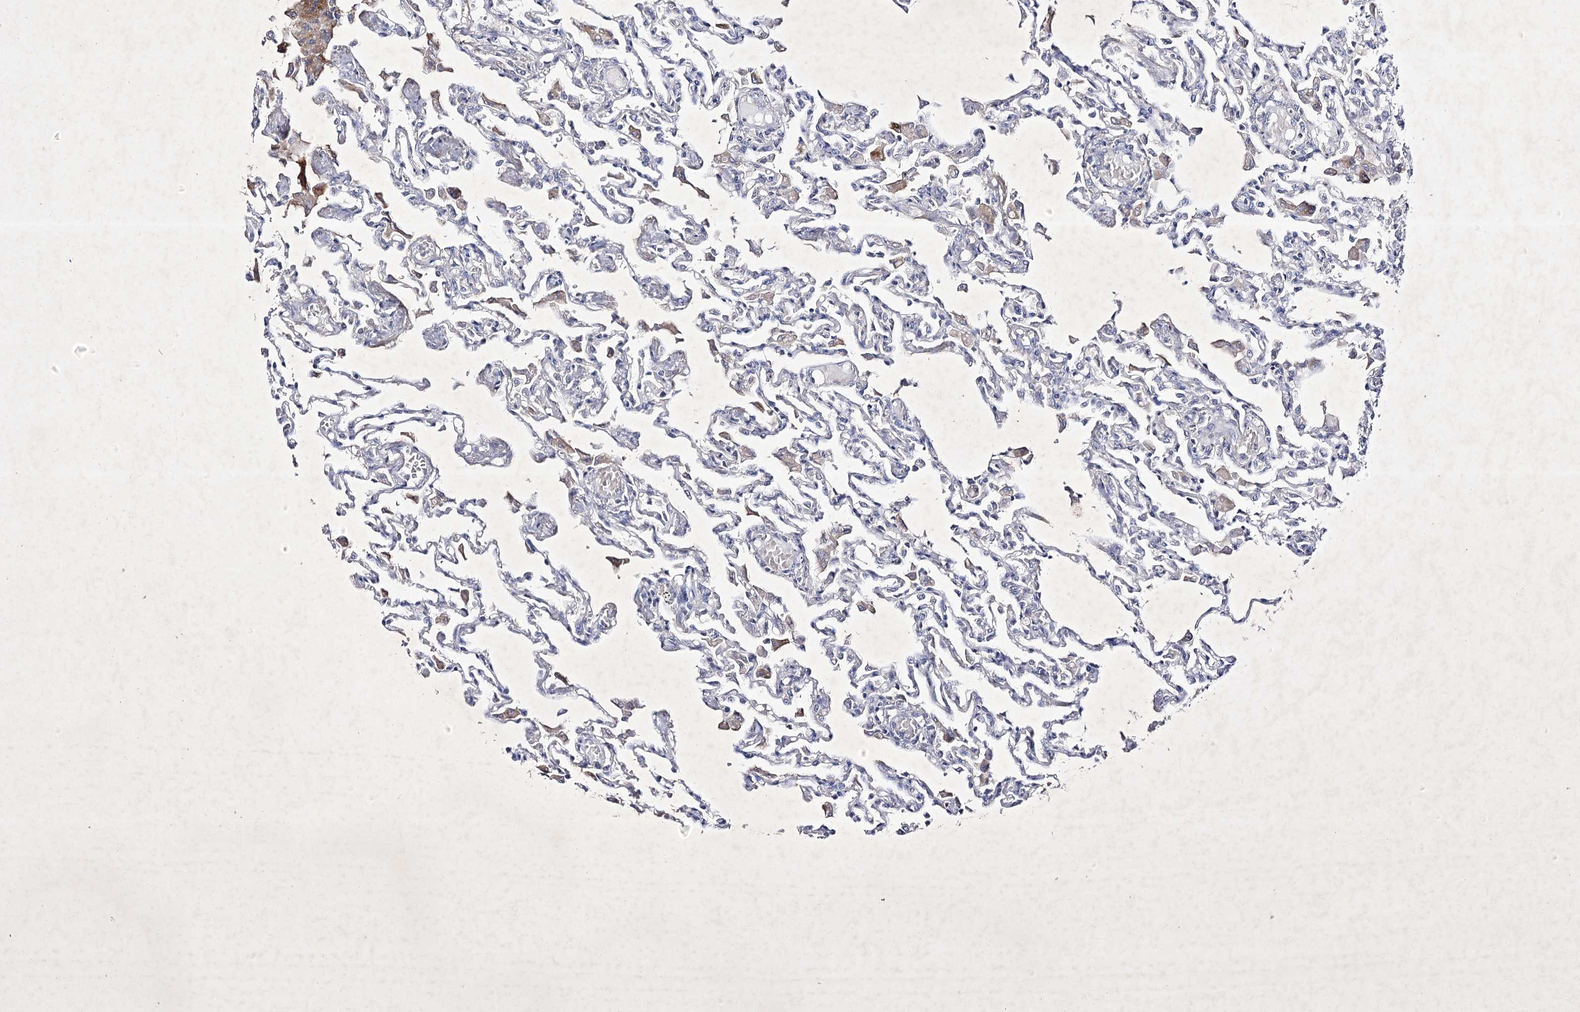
{"staining": {"intensity": "negative", "quantity": "none", "location": "none"}, "tissue": "lung", "cell_type": "Alveolar cells", "image_type": "normal", "snomed": [{"axis": "morphology", "description": "Normal tissue, NOS"}, {"axis": "topography", "description": "Bronchus"}, {"axis": "topography", "description": "Lung"}], "caption": "Alveolar cells show no significant staining in unremarkable lung. The staining is performed using DAB (3,3'-diaminobenzidine) brown chromogen with nuclei counter-stained in using hematoxylin.", "gene": "COX15", "patient": {"sex": "female", "age": 49}}